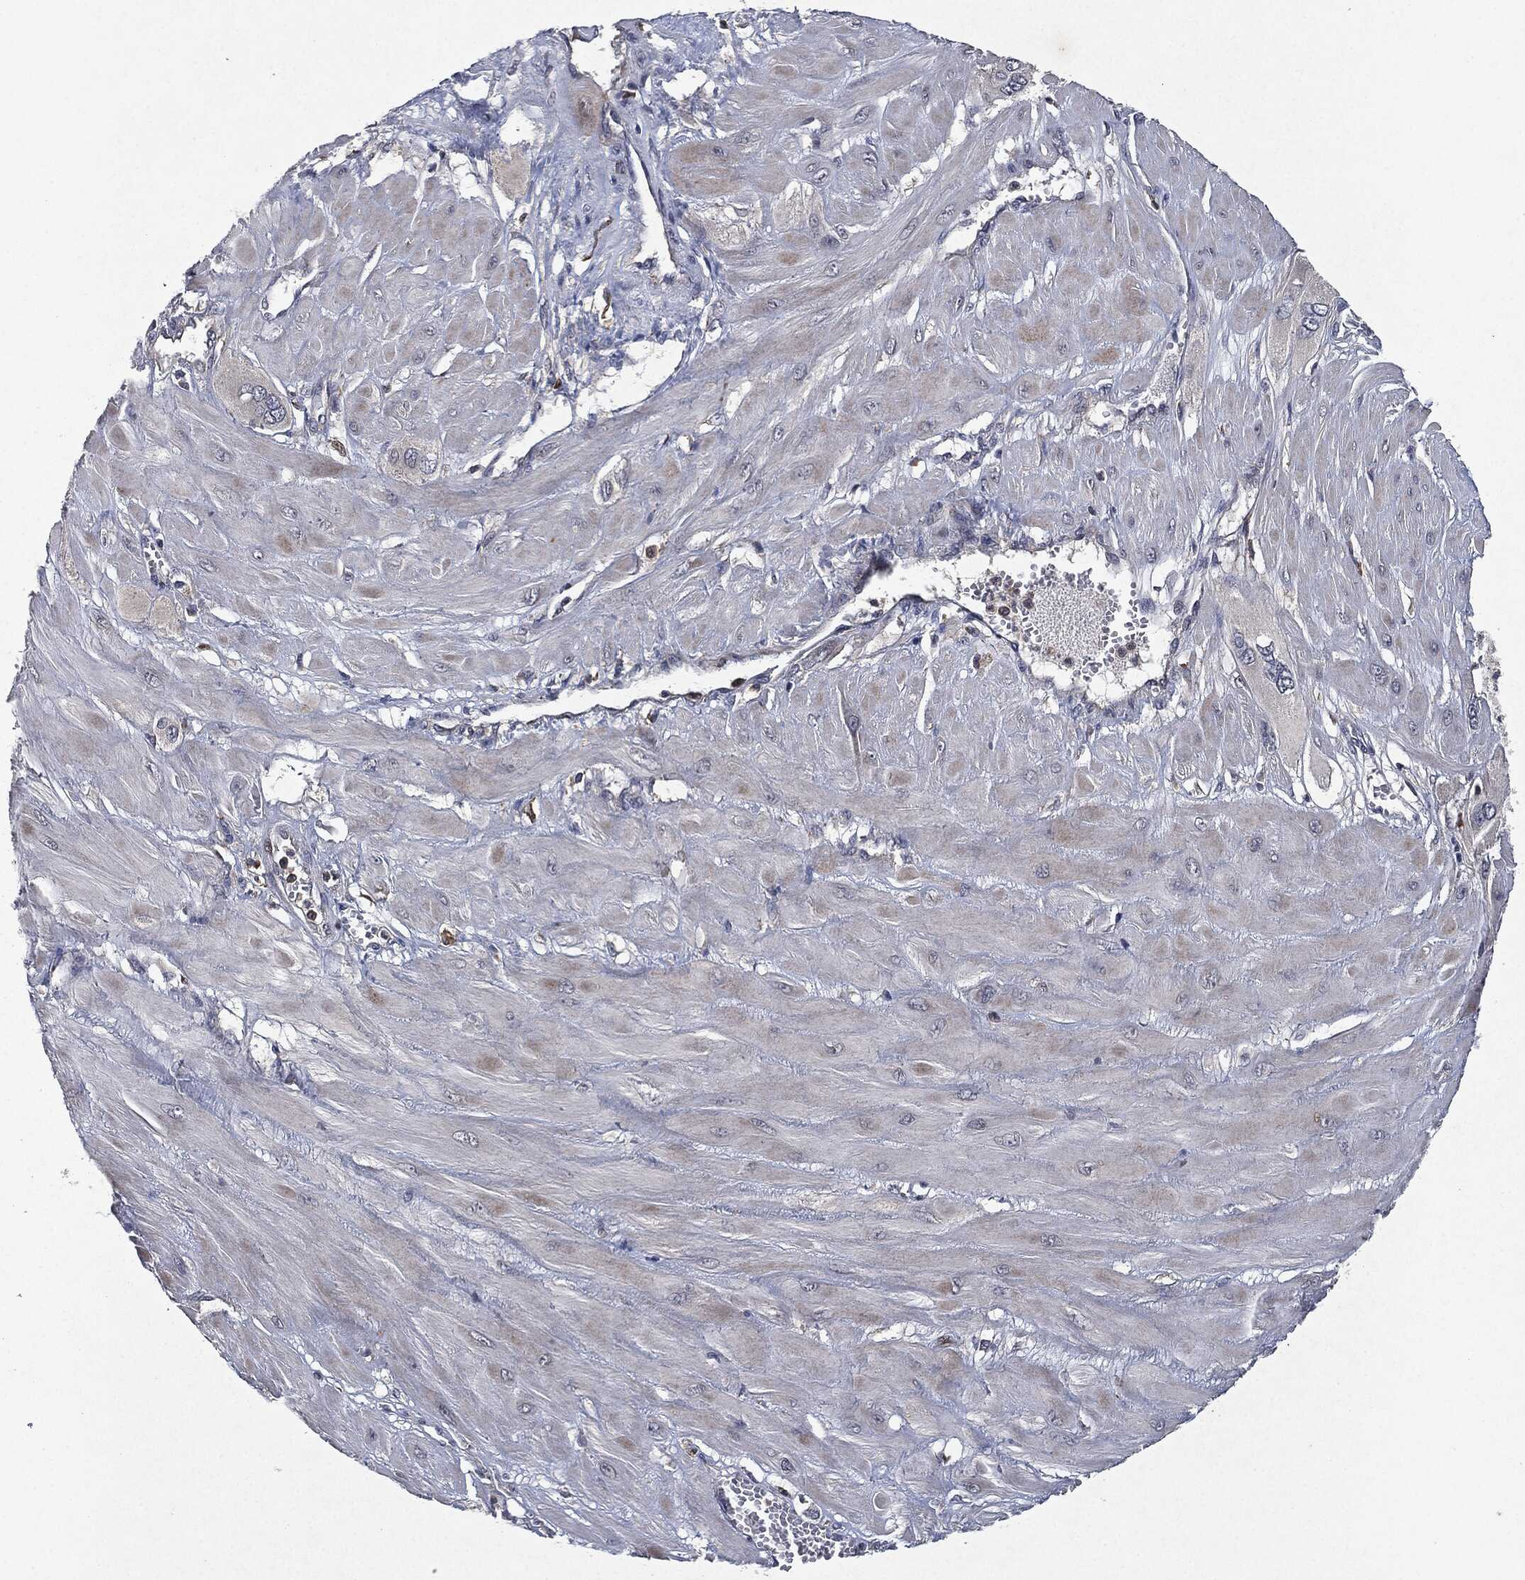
{"staining": {"intensity": "negative", "quantity": "none", "location": "none"}, "tissue": "cervical cancer", "cell_type": "Tumor cells", "image_type": "cancer", "snomed": [{"axis": "morphology", "description": "Squamous cell carcinoma, NOS"}, {"axis": "topography", "description": "Cervix"}], "caption": "A high-resolution image shows immunohistochemistry (IHC) staining of squamous cell carcinoma (cervical), which exhibits no significant staining in tumor cells.", "gene": "SLC31A2", "patient": {"sex": "female", "age": 34}}